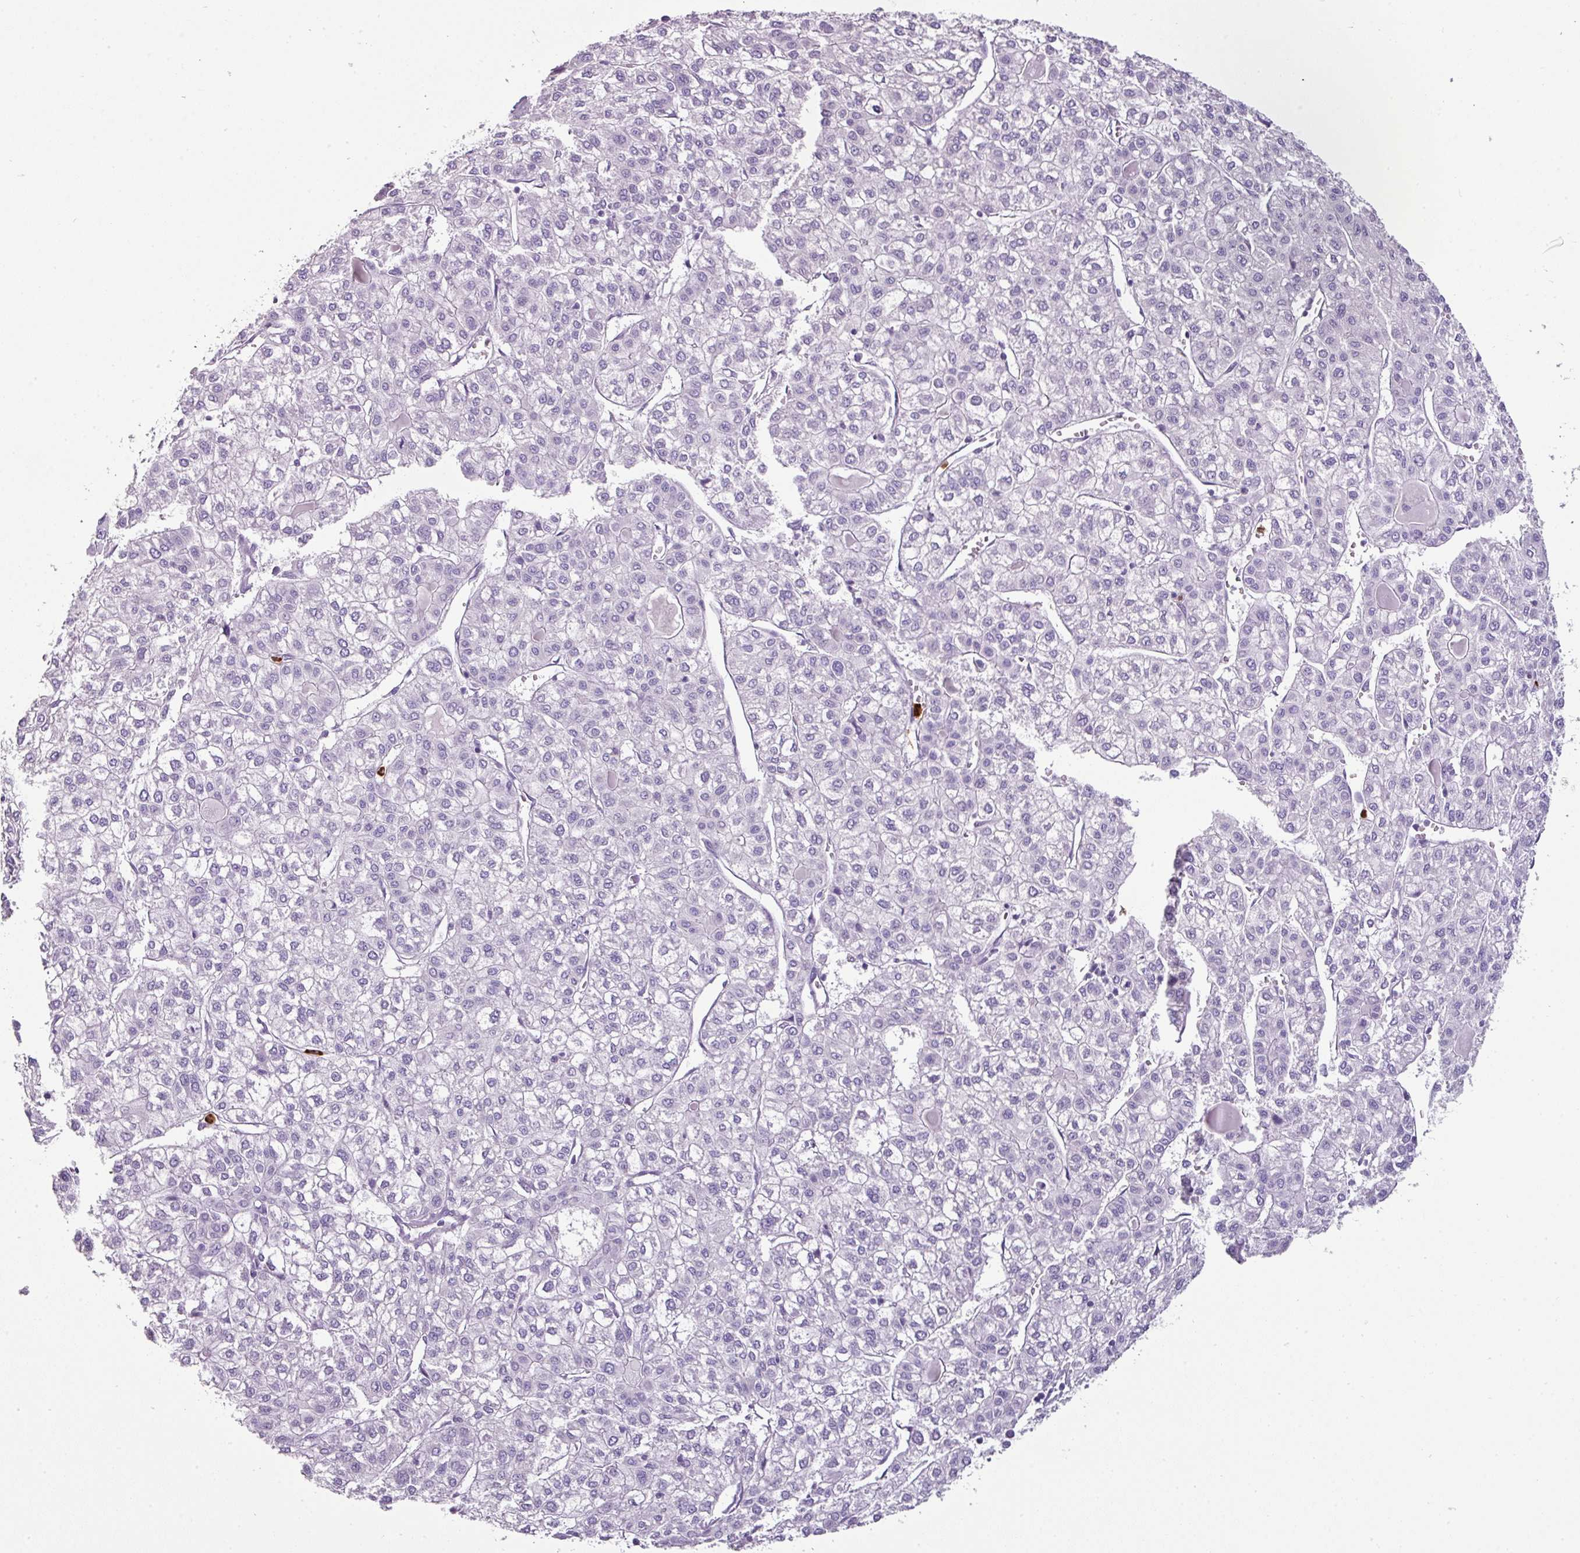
{"staining": {"intensity": "negative", "quantity": "none", "location": "none"}, "tissue": "liver cancer", "cell_type": "Tumor cells", "image_type": "cancer", "snomed": [{"axis": "morphology", "description": "Carcinoma, Hepatocellular, NOS"}, {"axis": "topography", "description": "Liver"}], "caption": "Immunohistochemistry (IHC) micrograph of neoplastic tissue: liver cancer stained with DAB (3,3'-diaminobenzidine) shows no significant protein staining in tumor cells.", "gene": "CTSG", "patient": {"sex": "female", "age": 43}}